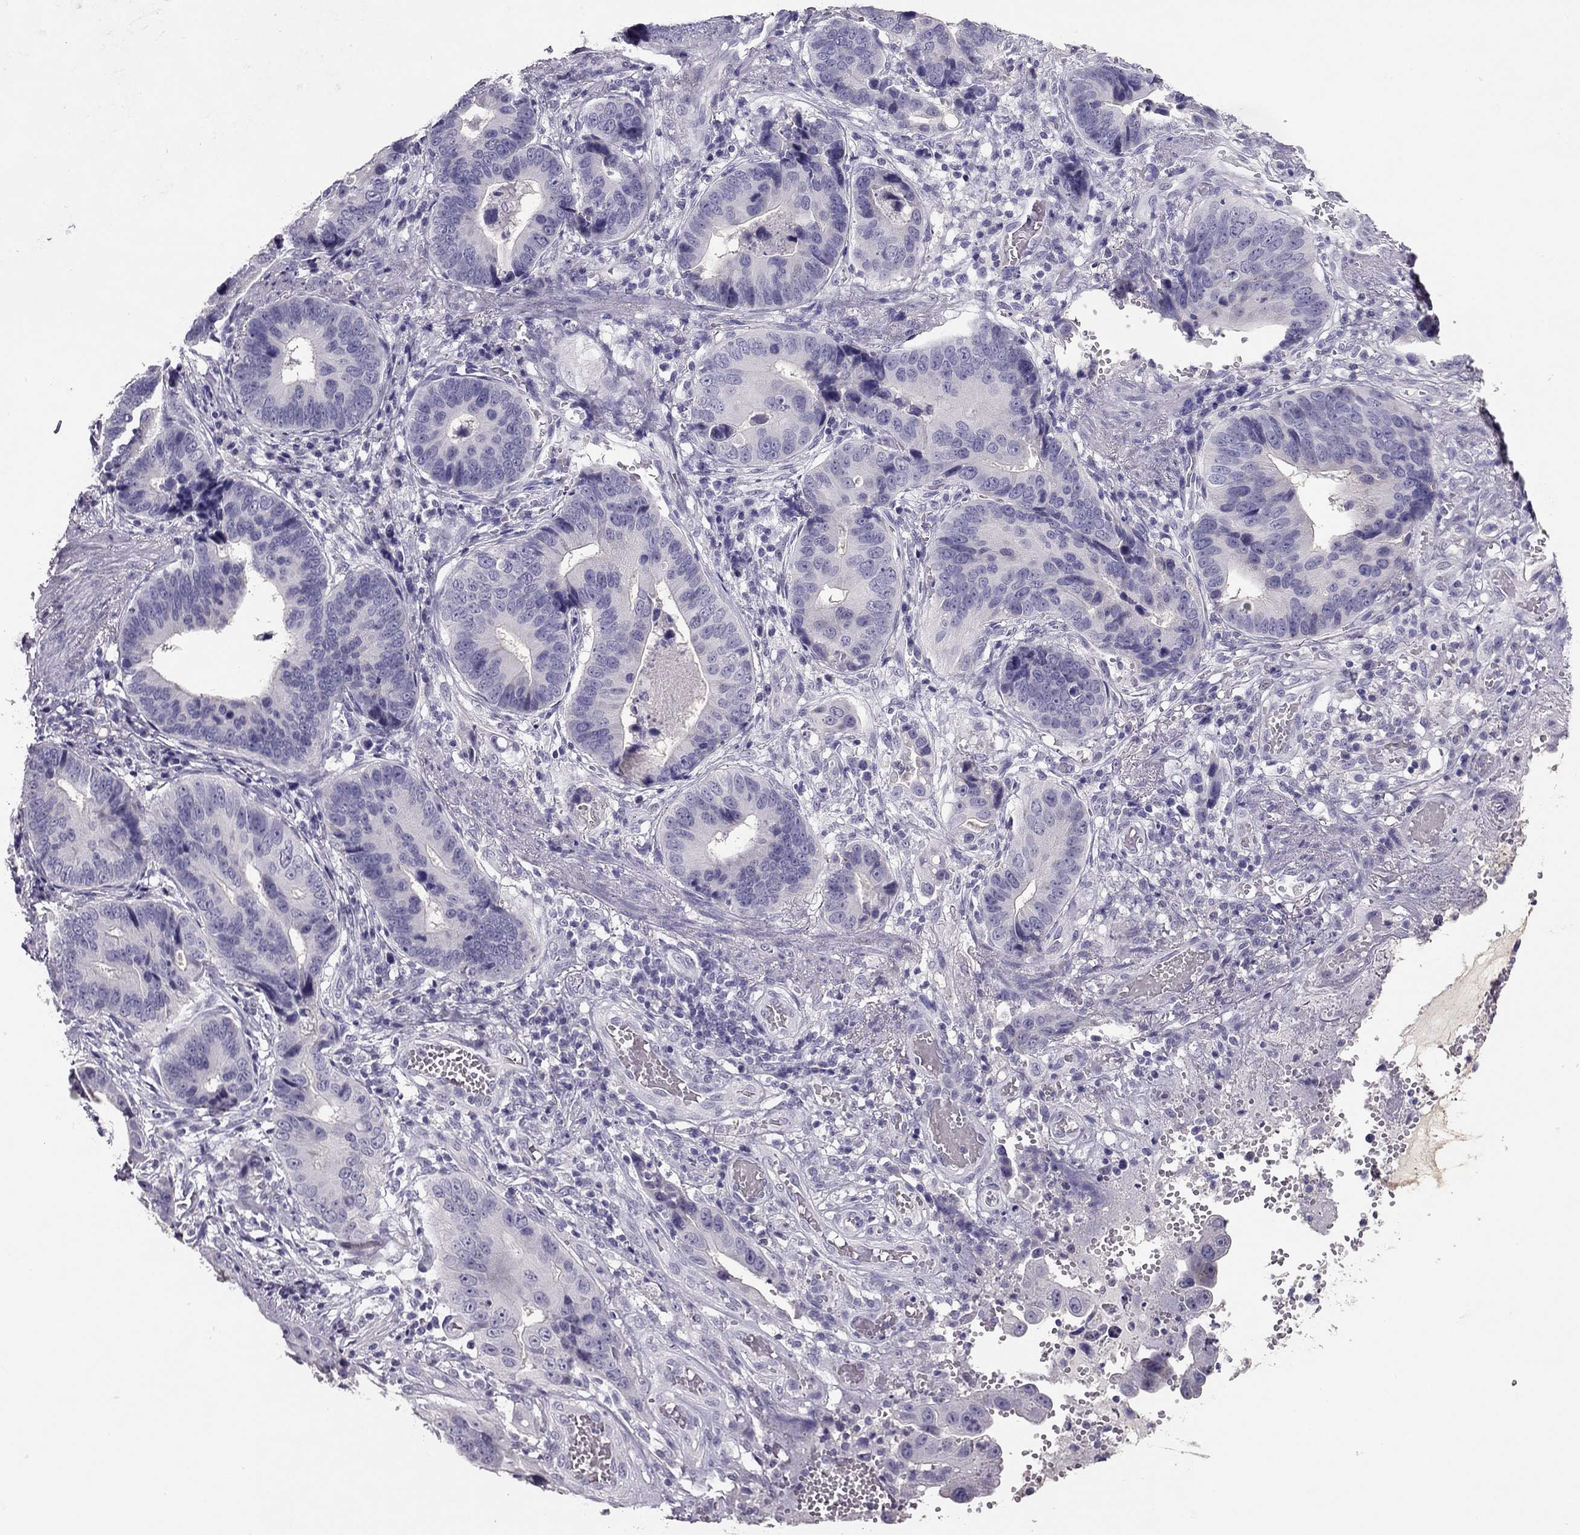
{"staining": {"intensity": "negative", "quantity": "none", "location": "none"}, "tissue": "stomach cancer", "cell_type": "Tumor cells", "image_type": "cancer", "snomed": [{"axis": "morphology", "description": "Adenocarcinoma, NOS"}, {"axis": "topography", "description": "Stomach"}], "caption": "The histopathology image shows no staining of tumor cells in adenocarcinoma (stomach).", "gene": "RHO", "patient": {"sex": "male", "age": 84}}